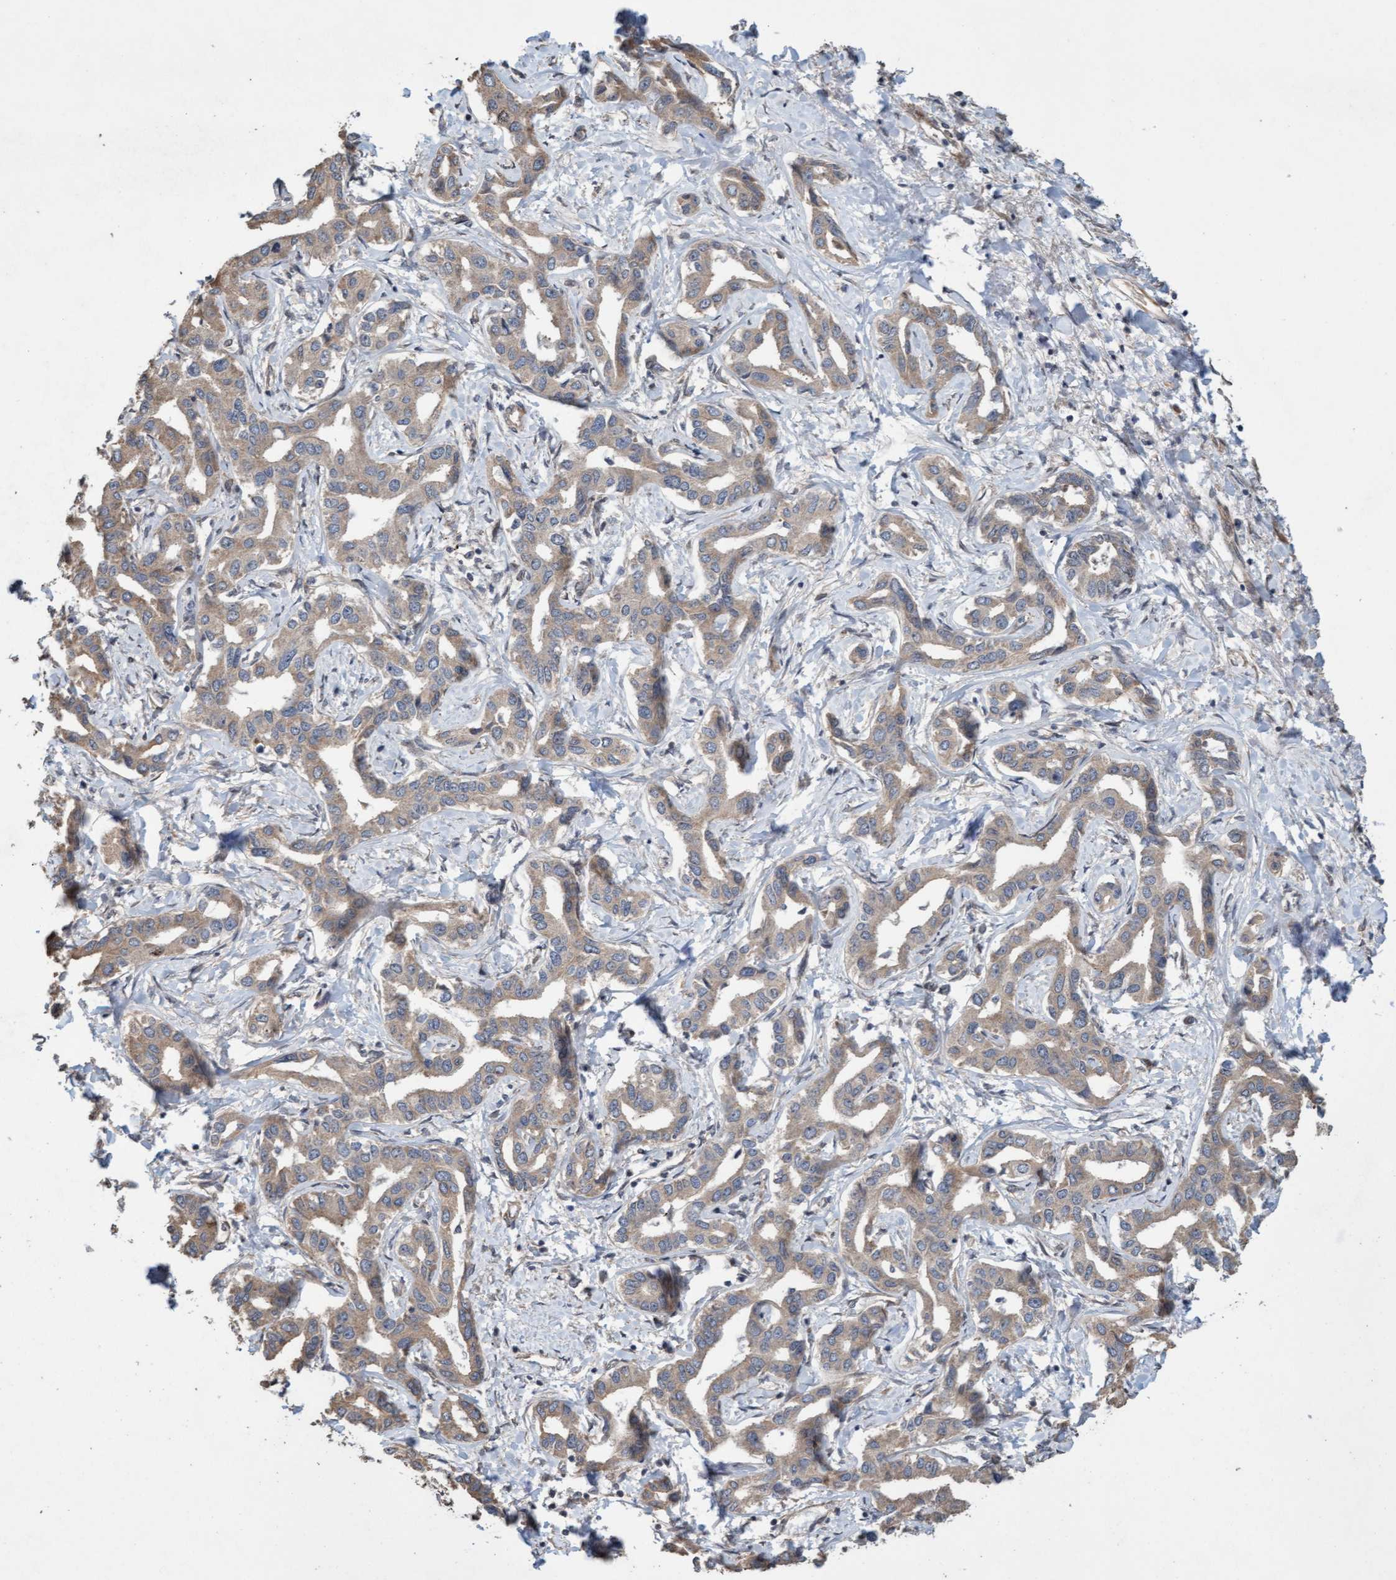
{"staining": {"intensity": "moderate", "quantity": ">75%", "location": "cytoplasmic/membranous"}, "tissue": "liver cancer", "cell_type": "Tumor cells", "image_type": "cancer", "snomed": [{"axis": "morphology", "description": "Cholangiocarcinoma"}, {"axis": "topography", "description": "Liver"}], "caption": "Liver cholangiocarcinoma stained with a brown dye shows moderate cytoplasmic/membranous positive expression in about >75% of tumor cells.", "gene": "CDC42EP4", "patient": {"sex": "male", "age": 59}}